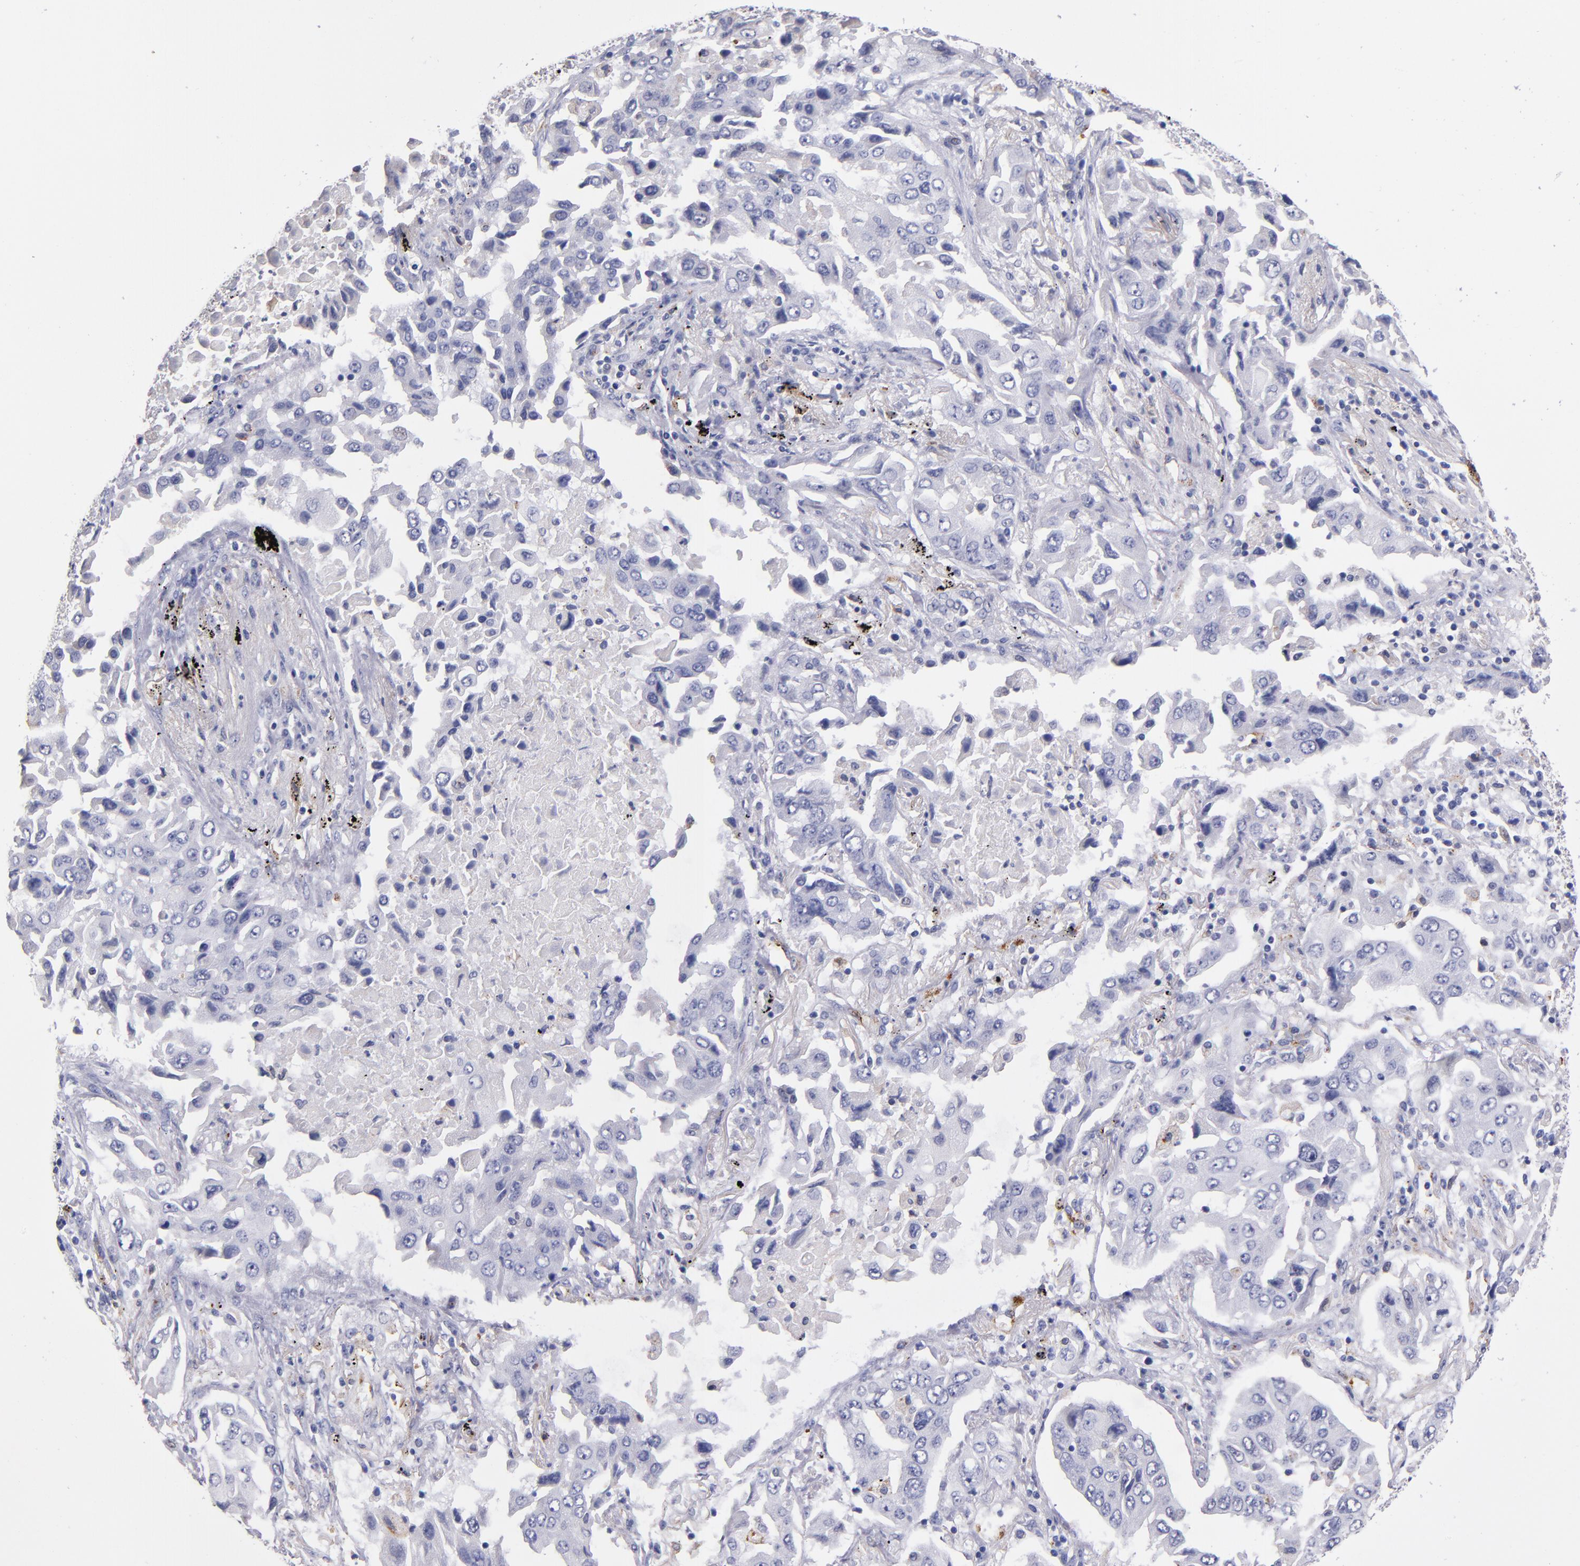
{"staining": {"intensity": "negative", "quantity": "none", "location": "none"}, "tissue": "lung cancer", "cell_type": "Tumor cells", "image_type": "cancer", "snomed": [{"axis": "morphology", "description": "Adenocarcinoma, NOS"}, {"axis": "topography", "description": "Lung"}], "caption": "Immunohistochemical staining of human lung cancer displays no significant staining in tumor cells.", "gene": "SELP", "patient": {"sex": "female", "age": 65}}